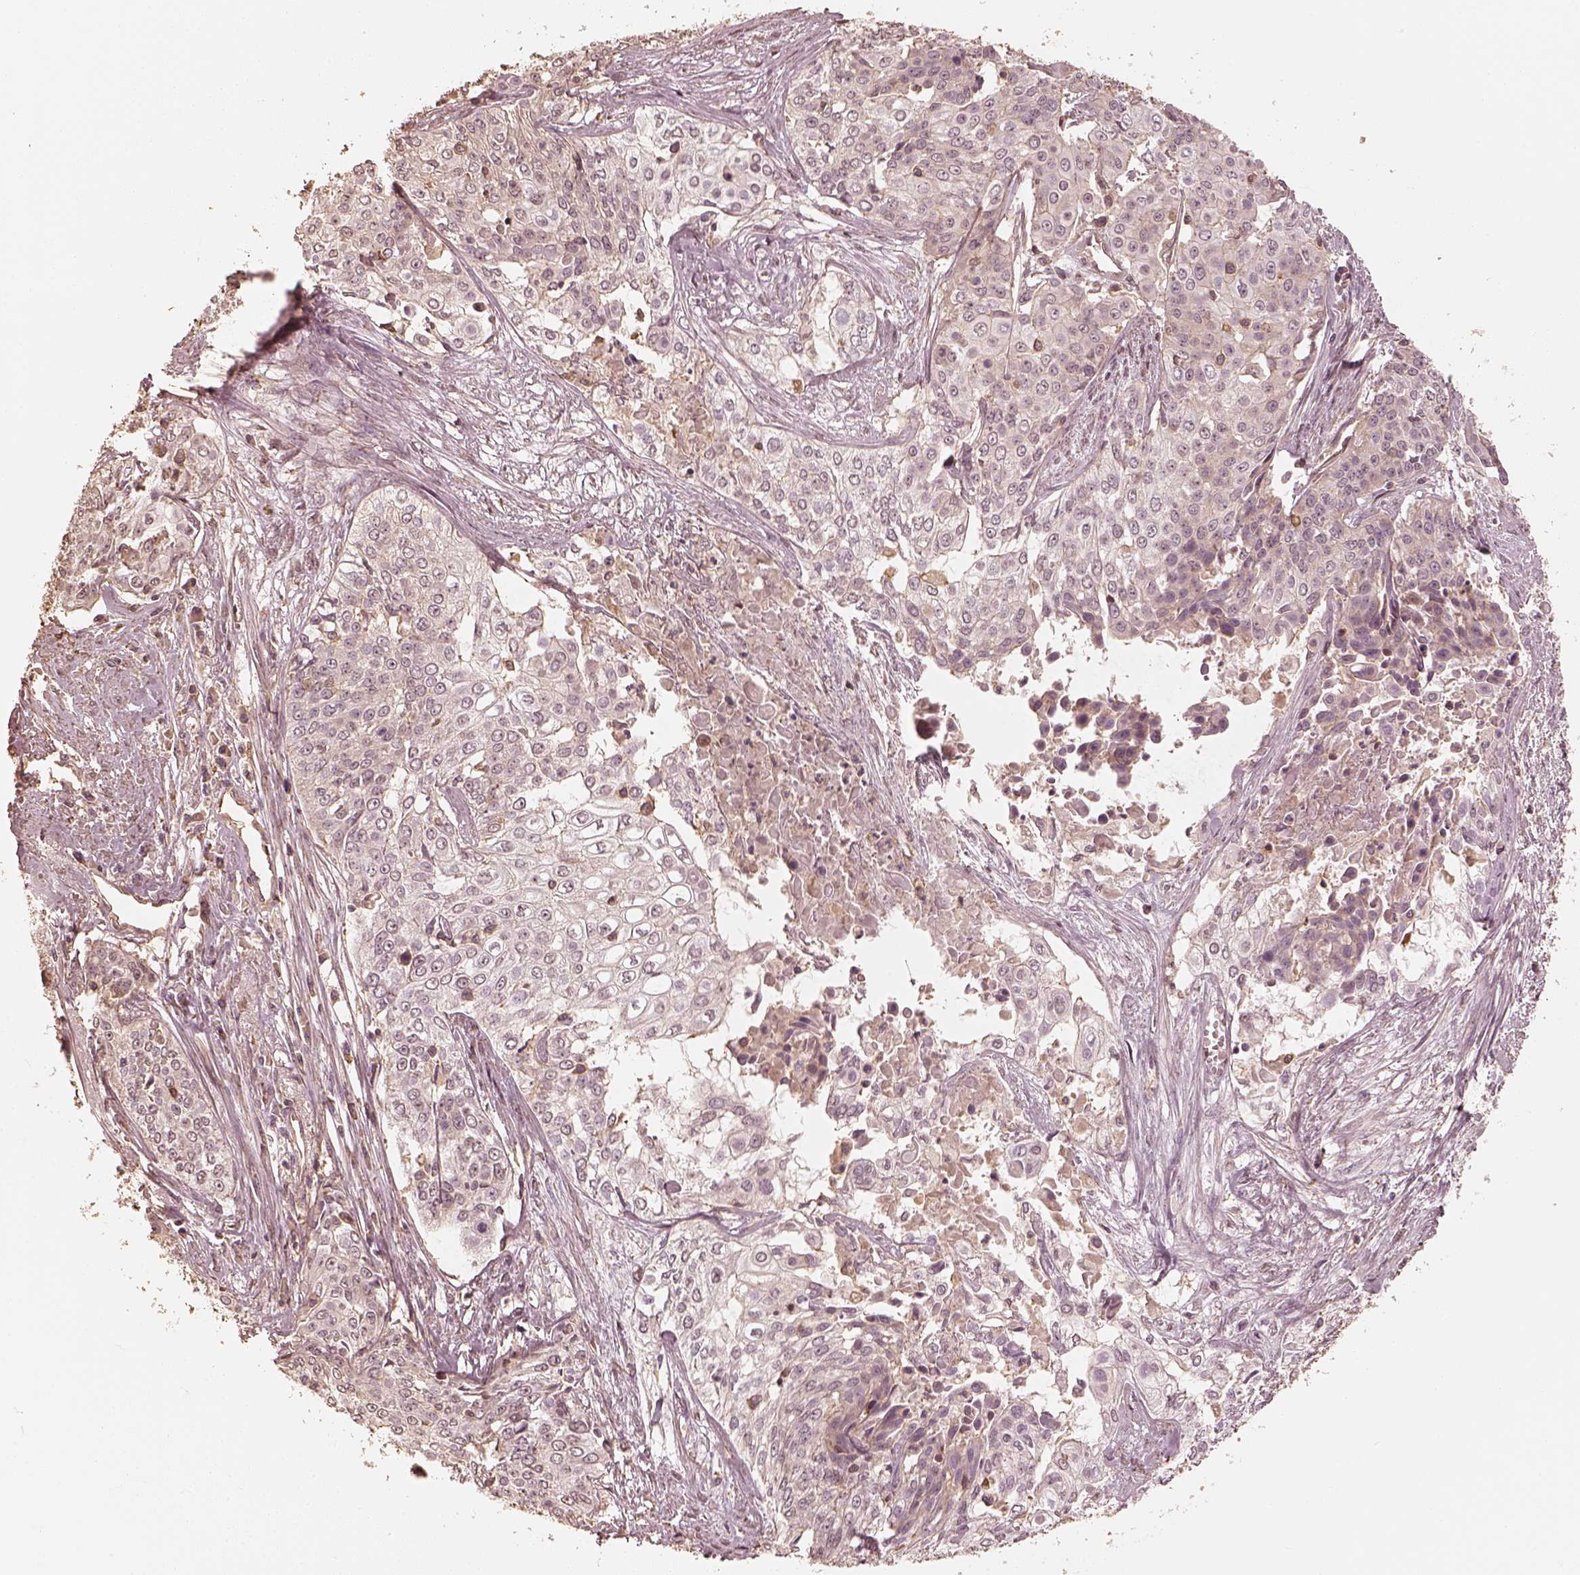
{"staining": {"intensity": "weak", "quantity": "<25%", "location": "cytoplasmic/membranous"}, "tissue": "cervical cancer", "cell_type": "Tumor cells", "image_type": "cancer", "snomed": [{"axis": "morphology", "description": "Squamous cell carcinoma, NOS"}, {"axis": "topography", "description": "Cervix"}], "caption": "Immunohistochemistry photomicrograph of neoplastic tissue: human cervical cancer stained with DAB shows no significant protein staining in tumor cells.", "gene": "WDR7", "patient": {"sex": "female", "age": 39}}